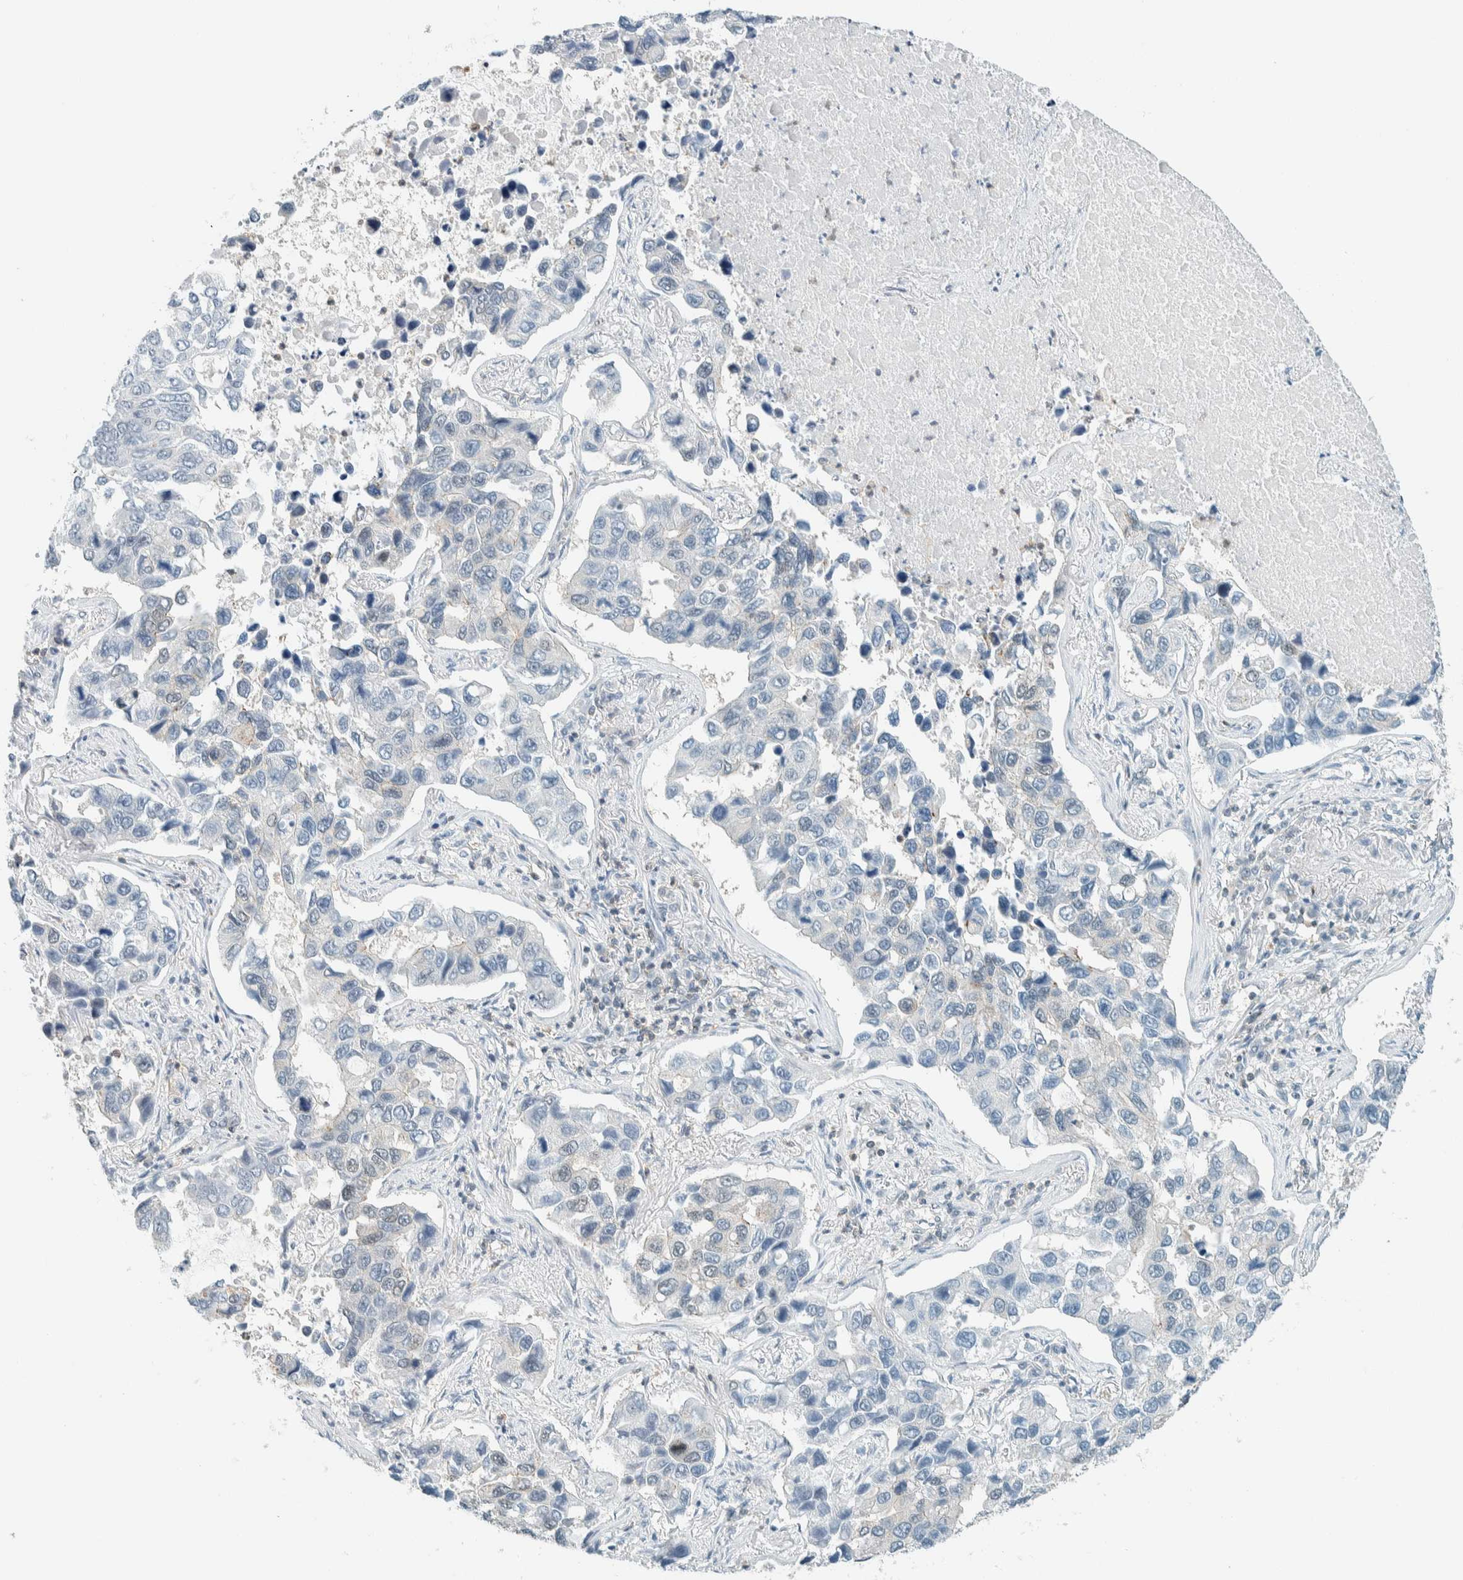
{"staining": {"intensity": "negative", "quantity": "none", "location": "none"}, "tissue": "lung cancer", "cell_type": "Tumor cells", "image_type": "cancer", "snomed": [{"axis": "morphology", "description": "Adenocarcinoma, NOS"}, {"axis": "topography", "description": "Lung"}], "caption": "Lung cancer stained for a protein using immunohistochemistry (IHC) displays no positivity tumor cells.", "gene": "CYSRT1", "patient": {"sex": "male", "age": 64}}